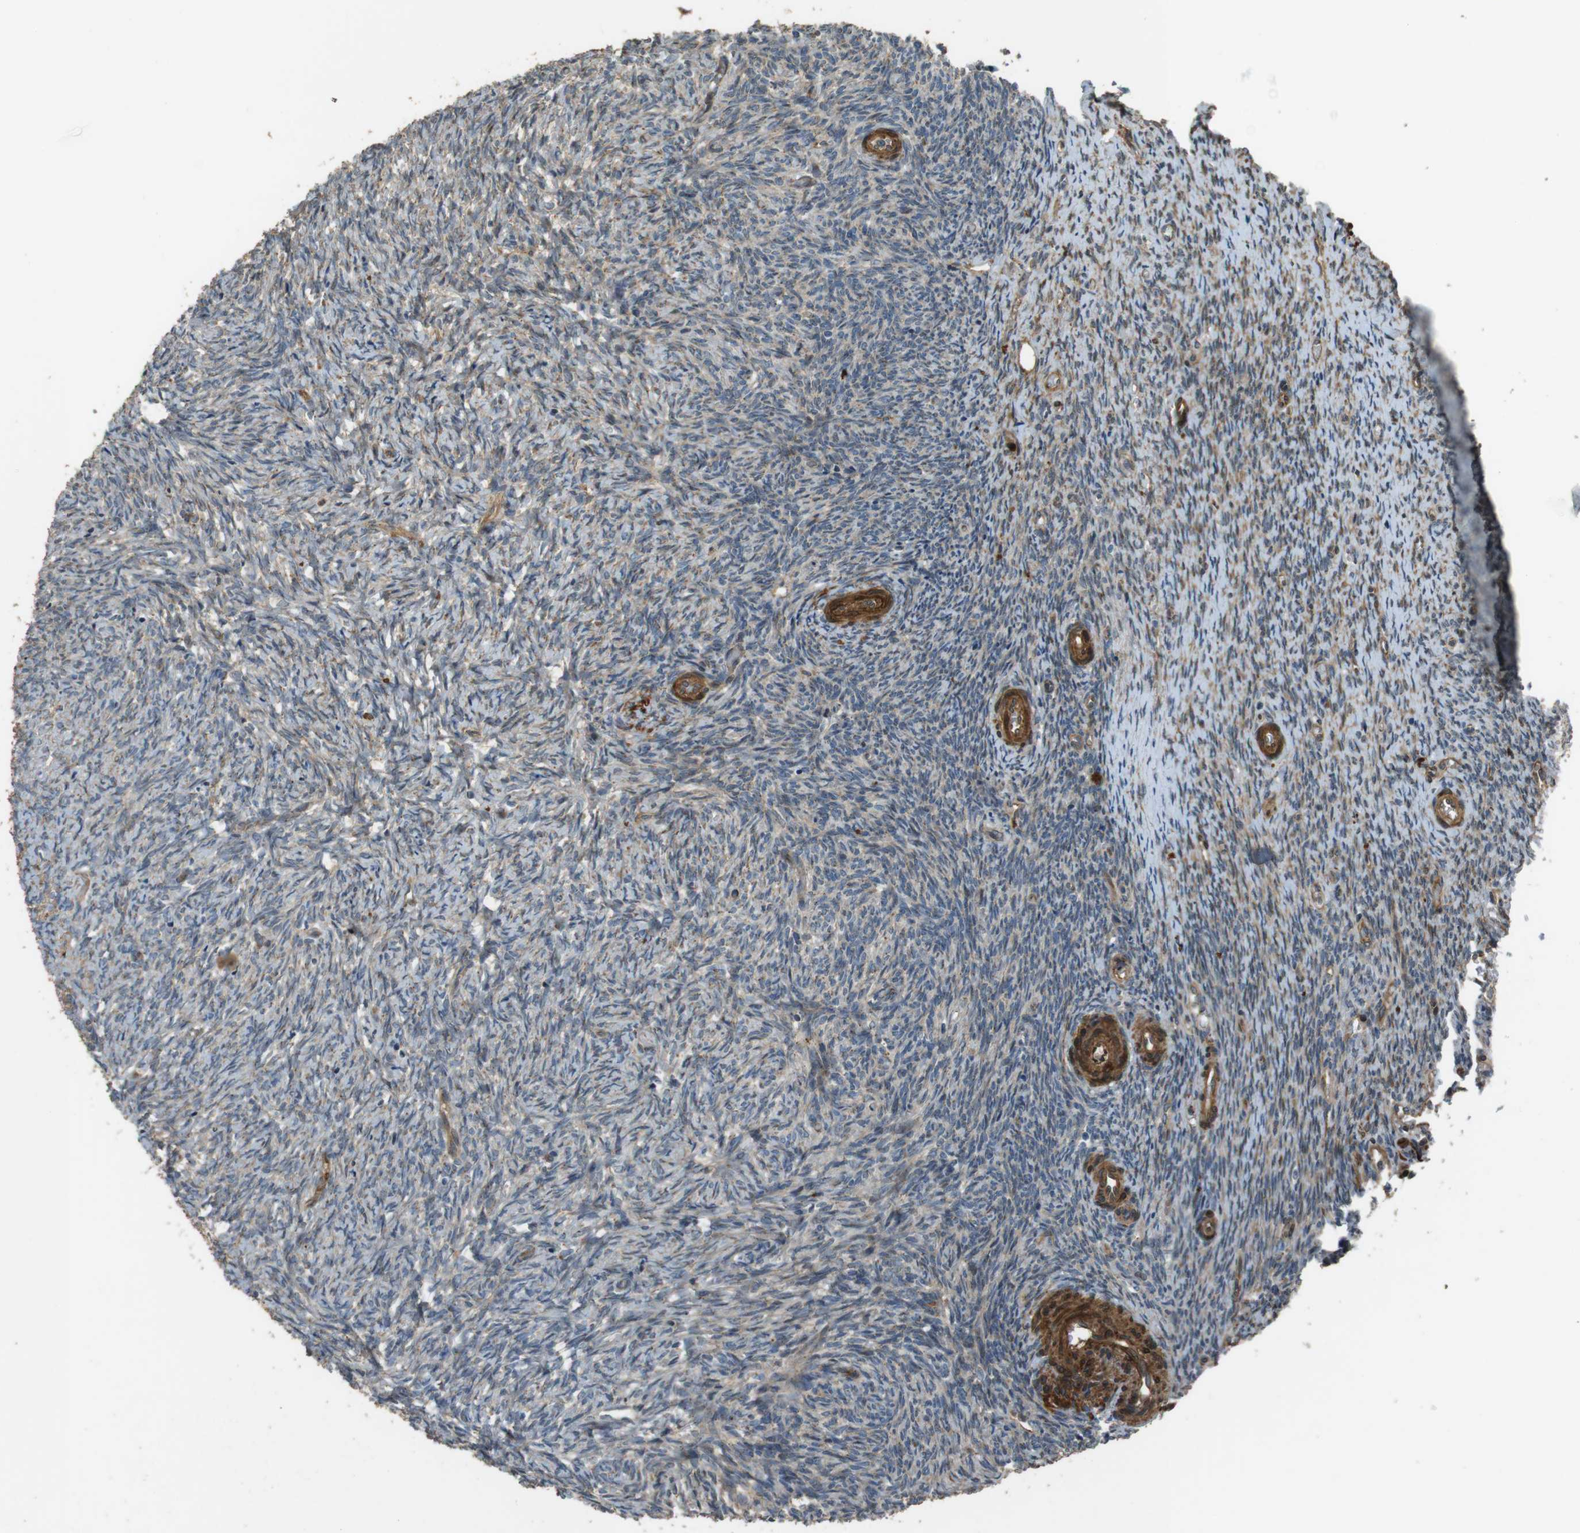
{"staining": {"intensity": "strong", "quantity": "25%-75%", "location": "cytoplasmic/membranous"}, "tissue": "ovary", "cell_type": "Ovarian stroma cells", "image_type": "normal", "snomed": [{"axis": "morphology", "description": "Normal tissue, NOS"}, {"axis": "topography", "description": "Ovary"}], "caption": "Human ovary stained with a protein marker shows strong staining in ovarian stroma cells.", "gene": "MSRB3", "patient": {"sex": "female", "age": 41}}